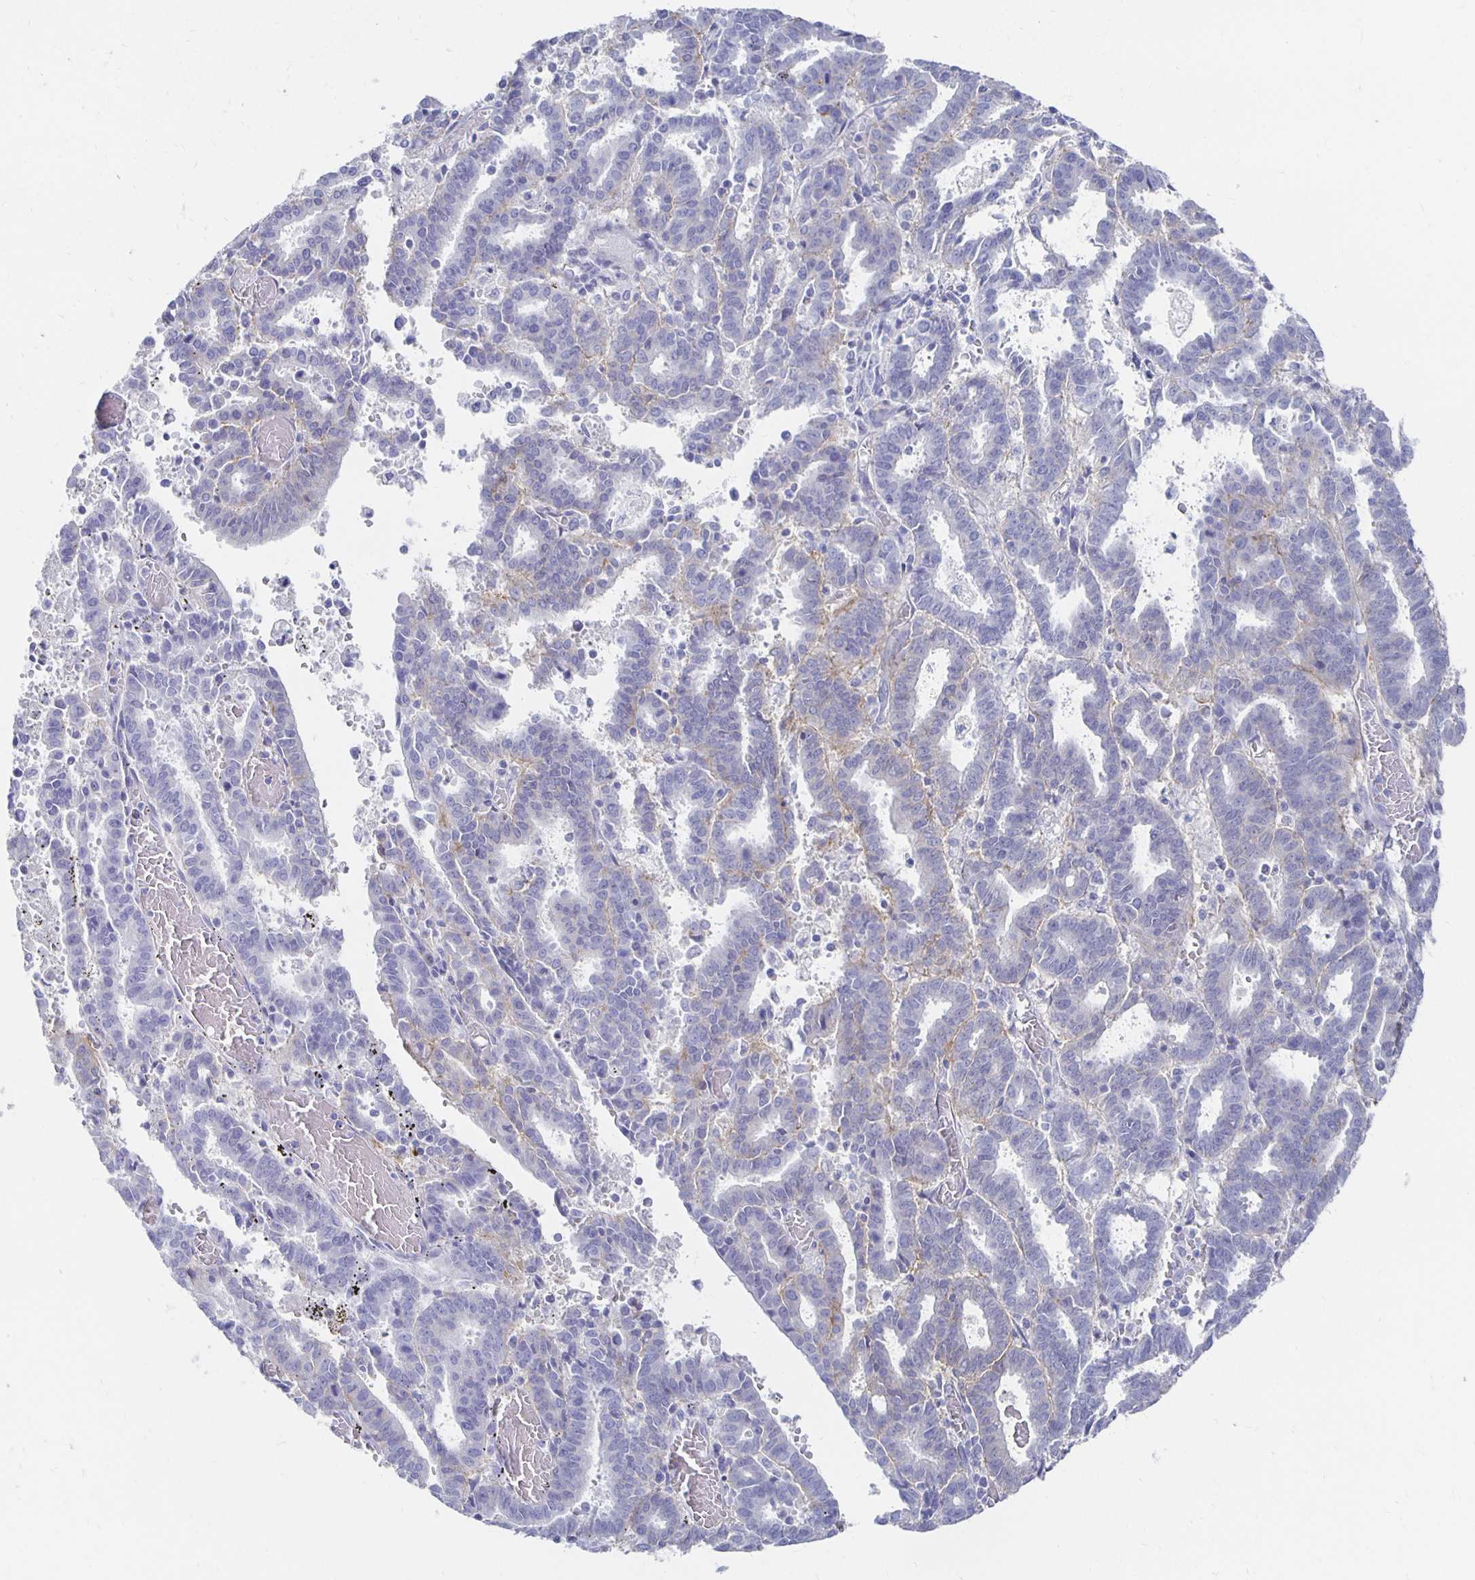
{"staining": {"intensity": "negative", "quantity": "none", "location": "none"}, "tissue": "endometrial cancer", "cell_type": "Tumor cells", "image_type": "cancer", "snomed": [{"axis": "morphology", "description": "Adenocarcinoma, NOS"}, {"axis": "topography", "description": "Uterus"}], "caption": "Tumor cells show no significant protein staining in endometrial cancer (adenocarcinoma).", "gene": "PRDM7", "patient": {"sex": "female", "age": 83}}